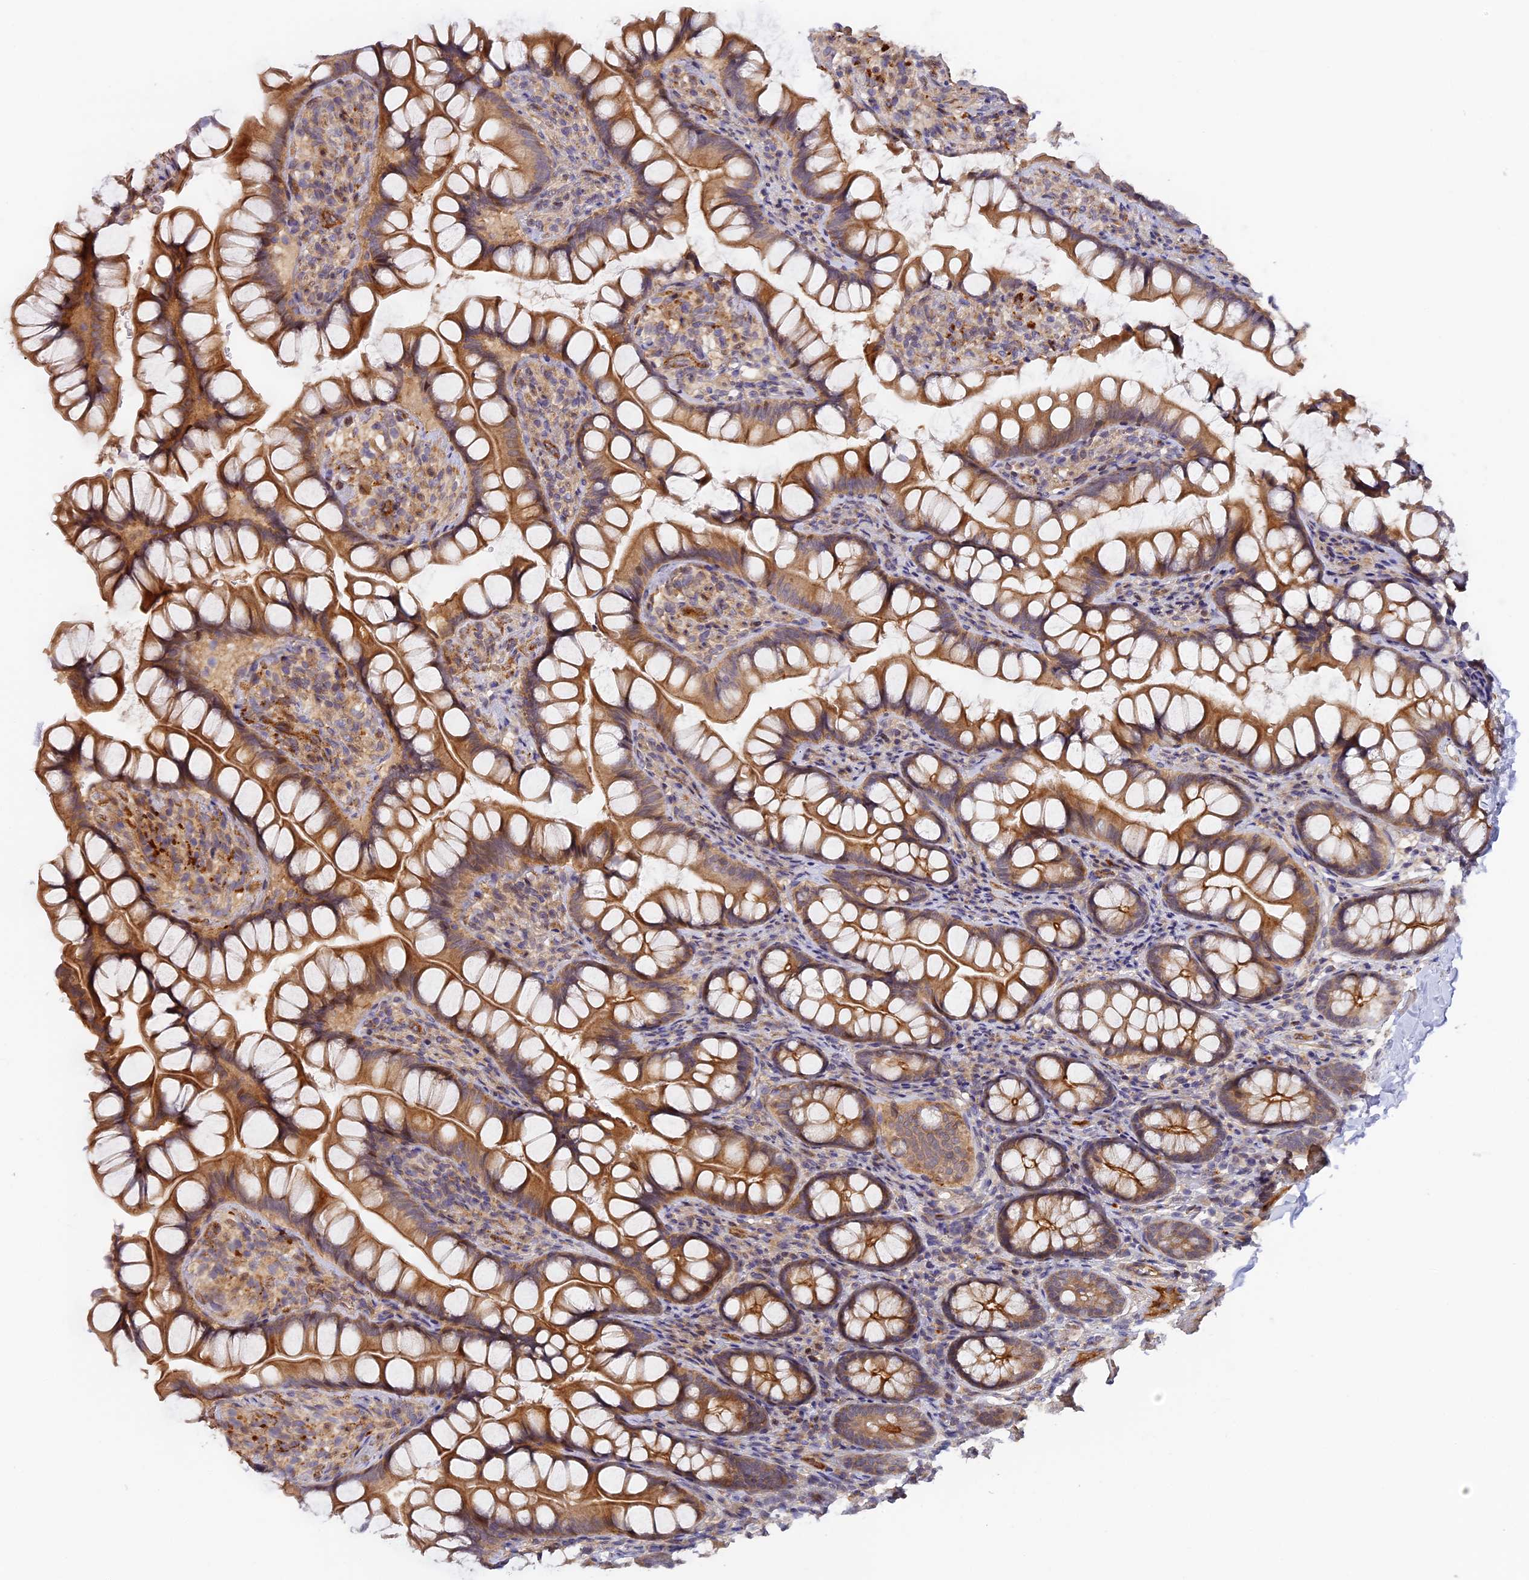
{"staining": {"intensity": "moderate", "quantity": ">75%", "location": "cytoplasmic/membranous"}, "tissue": "small intestine", "cell_type": "Glandular cells", "image_type": "normal", "snomed": [{"axis": "morphology", "description": "Normal tissue, NOS"}, {"axis": "topography", "description": "Small intestine"}], "caption": "Protein analysis of benign small intestine shows moderate cytoplasmic/membranous expression in approximately >75% of glandular cells. (IHC, brightfield microscopy, high magnification).", "gene": "MISP3", "patient": {"sex": "male", "age": 70}}